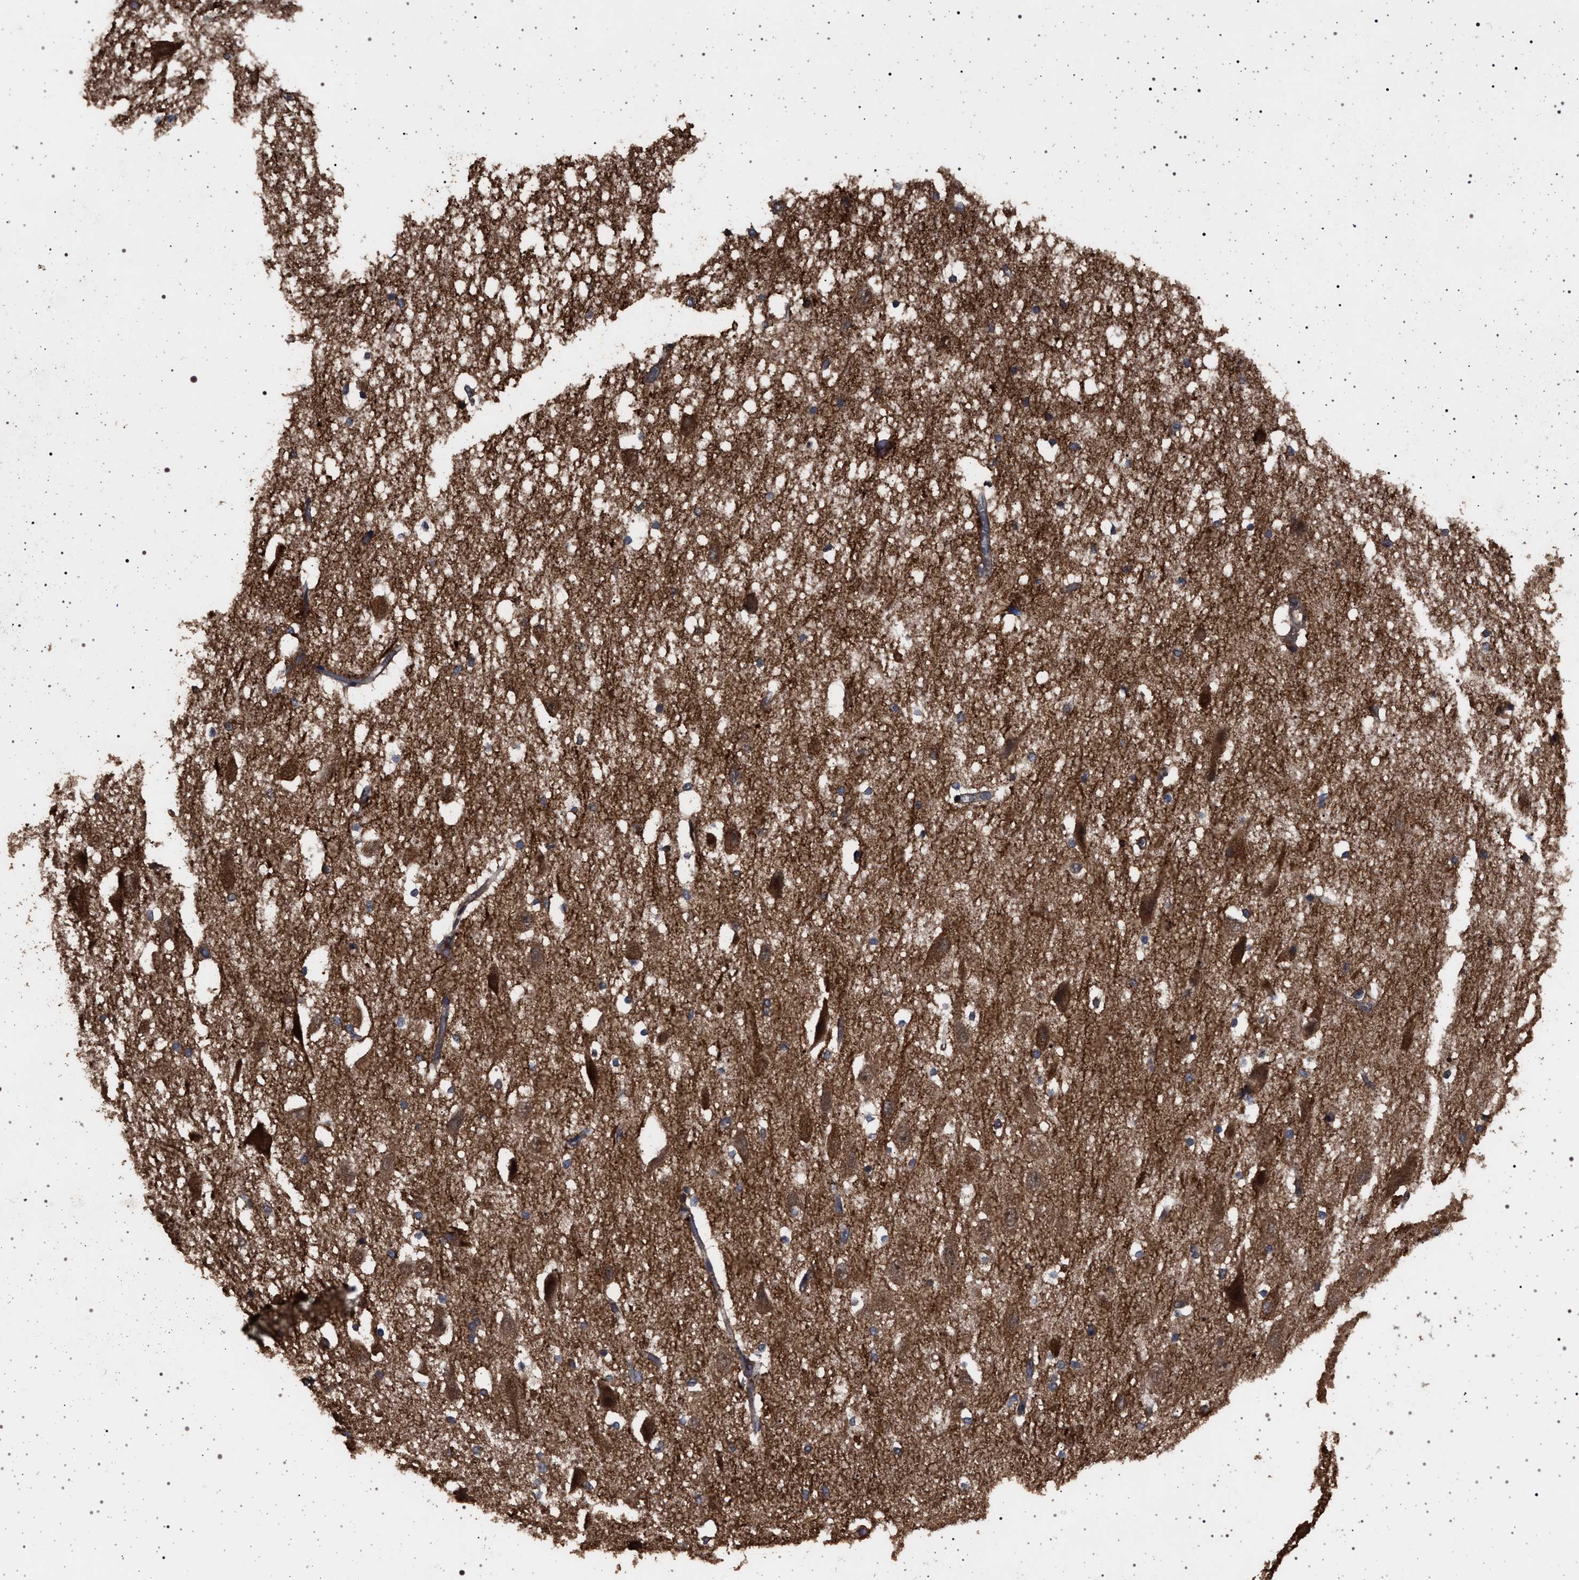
{"staining": {"intensity": "moderate", "quantity": "<25%", "location": "cytoplasmic/membranous"}, "tissue": "hippocampus", "cell_type": "Glial cells", "image_type": "normal", "snomed": [{"axis": "morphology", "description": "Normal tissue, NOS"}, {"axis": "topography", "description": "Hippocampus"}], "caption": "DAB immunohistochemical staining of normal hippocampus displays moderate cytoplasmic/membranous protein staining in about <25% of glial cells. The staining was performed using DAB to visualize the protein expression in brown, while the nuclei were stained in blue with hematoxylin (Magnification: 20x).", "gene": "IFT20", "patient": {"sex": "female", "age": 19}}